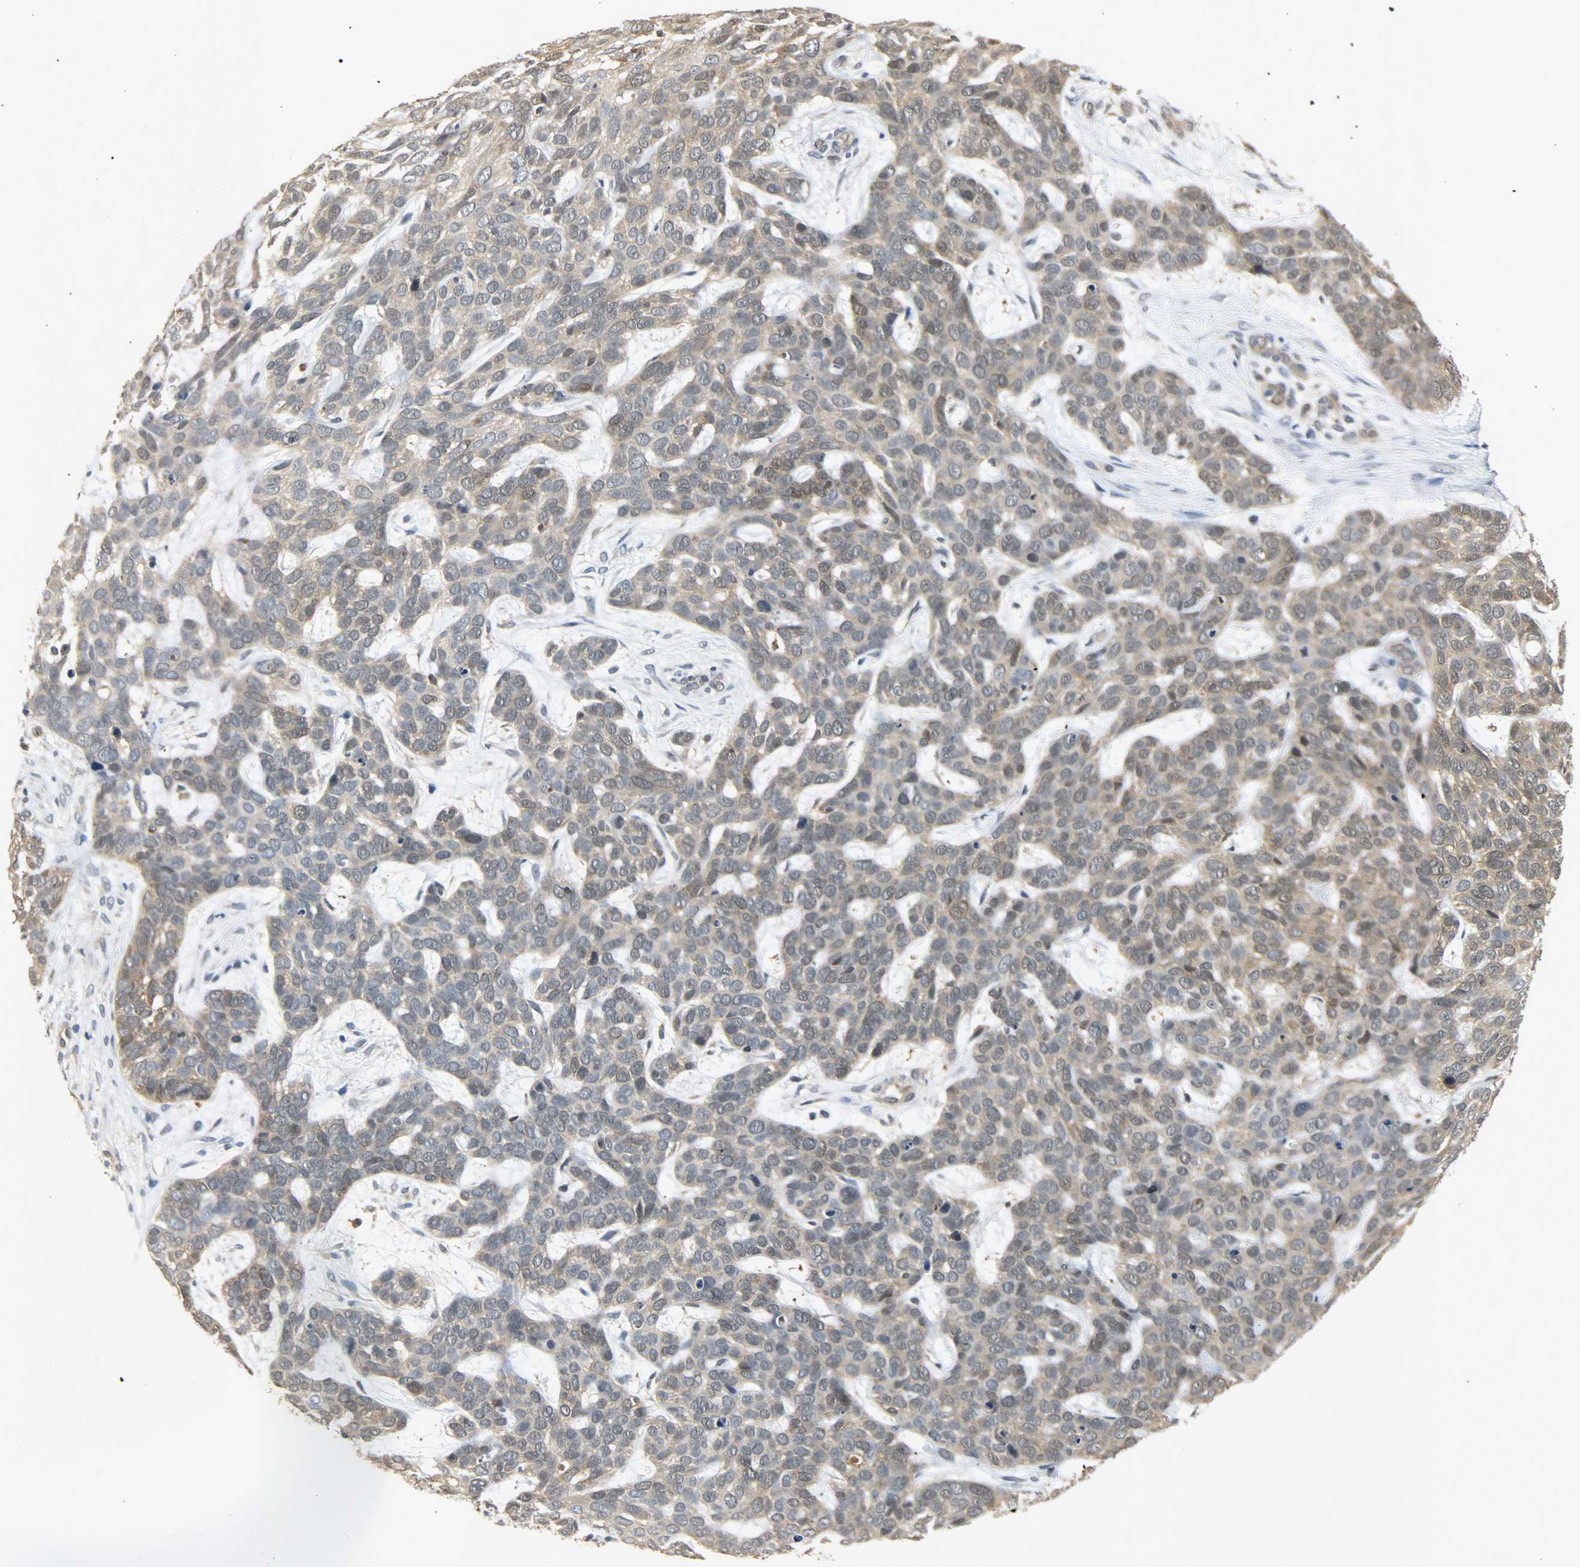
{"staining": {"intensity": "moderate", "quantity": ">75%", "location": "cytoplasmic/membranous,nuclear"}, "tissue": "skin cancer", "cell_type": "Tumor cells", "image_type": "cancer", "snomed": [{"axis": "morphology", "description": "Basal cell carcinoma"}, {"axis": "topography", "description": "Skin"}], "caption": "Protein expression analysis of skin basal cell carcinoma exhibits moderate cytoplasmic/membranous and nuclear expression in approximately >75% of tumor cells. The protein is stained brown, and the nuclei are stained in blue (DAB (3,3'-diaminobenzidine) IHC with brightfield microscopy, high magnification).", "gene": "EIF4EBP1", "patient": {"sex": "male", "age": 87}}